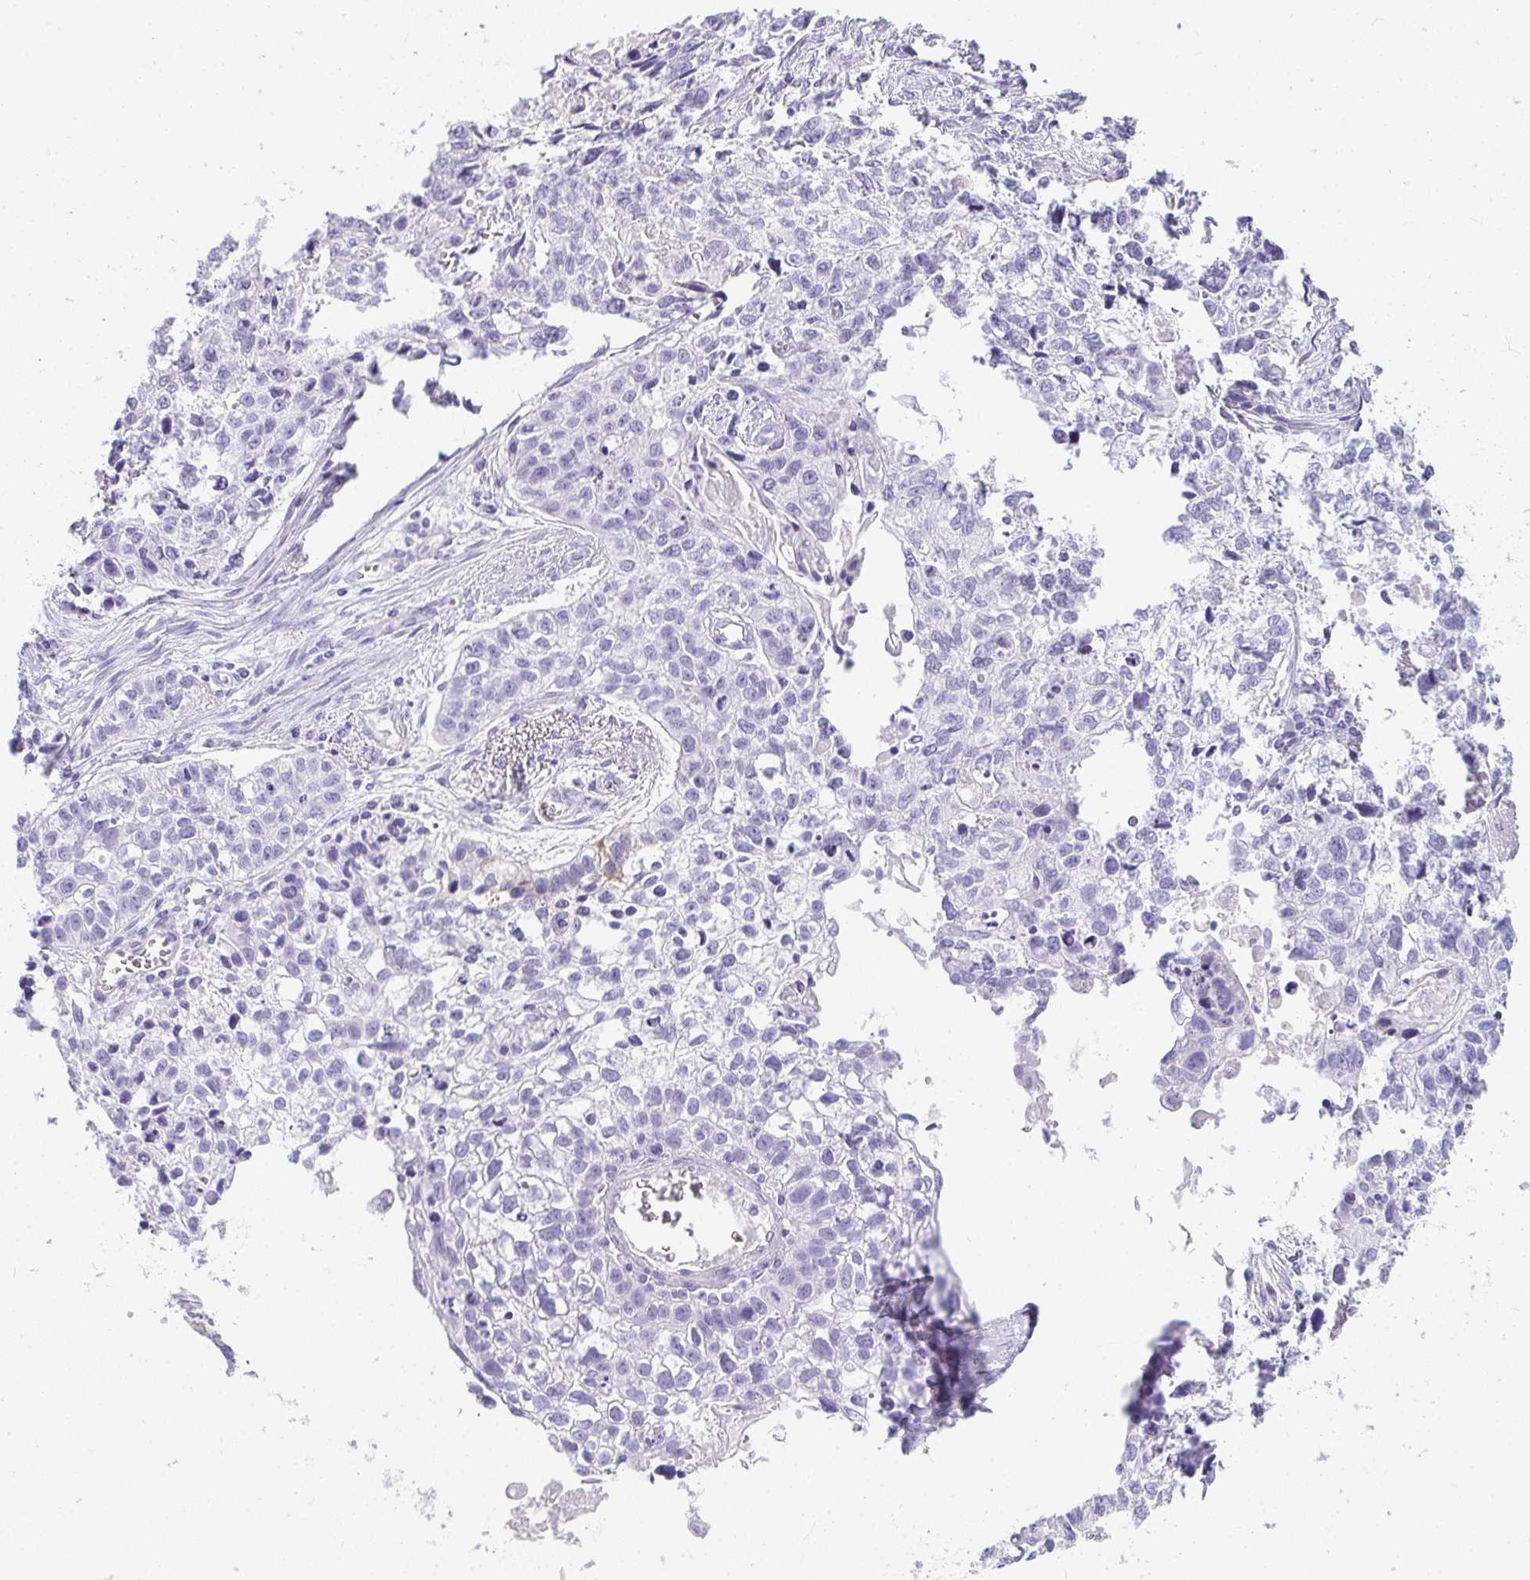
{"staining": {"intensity": "negative", "quantity": "none", "location": "none"}, "tissue": "lung cancer", "cell_type": "Tumor cells", "image_type": "cancer", "snomed": [{"axis": "morphology", "description": "Squamous cell carcinoma, NOS"}, {"axis": "topography", "description": "Lung"}], "caption": "High magnification brightfield microscopy of lung cancer (squamous cell carcinoma) stained with DAB (3,3'-diaminobenzidine) (brown) and counterstained with hematoxylin (blue): tumor cells show no significant expression. (Stains: DAB IHC with hematoxylin counter stain, Microscopy: brightfield microscopy at high magnification).", "gene": "PRND", "patient": {"sex": "male", "age": 74}}